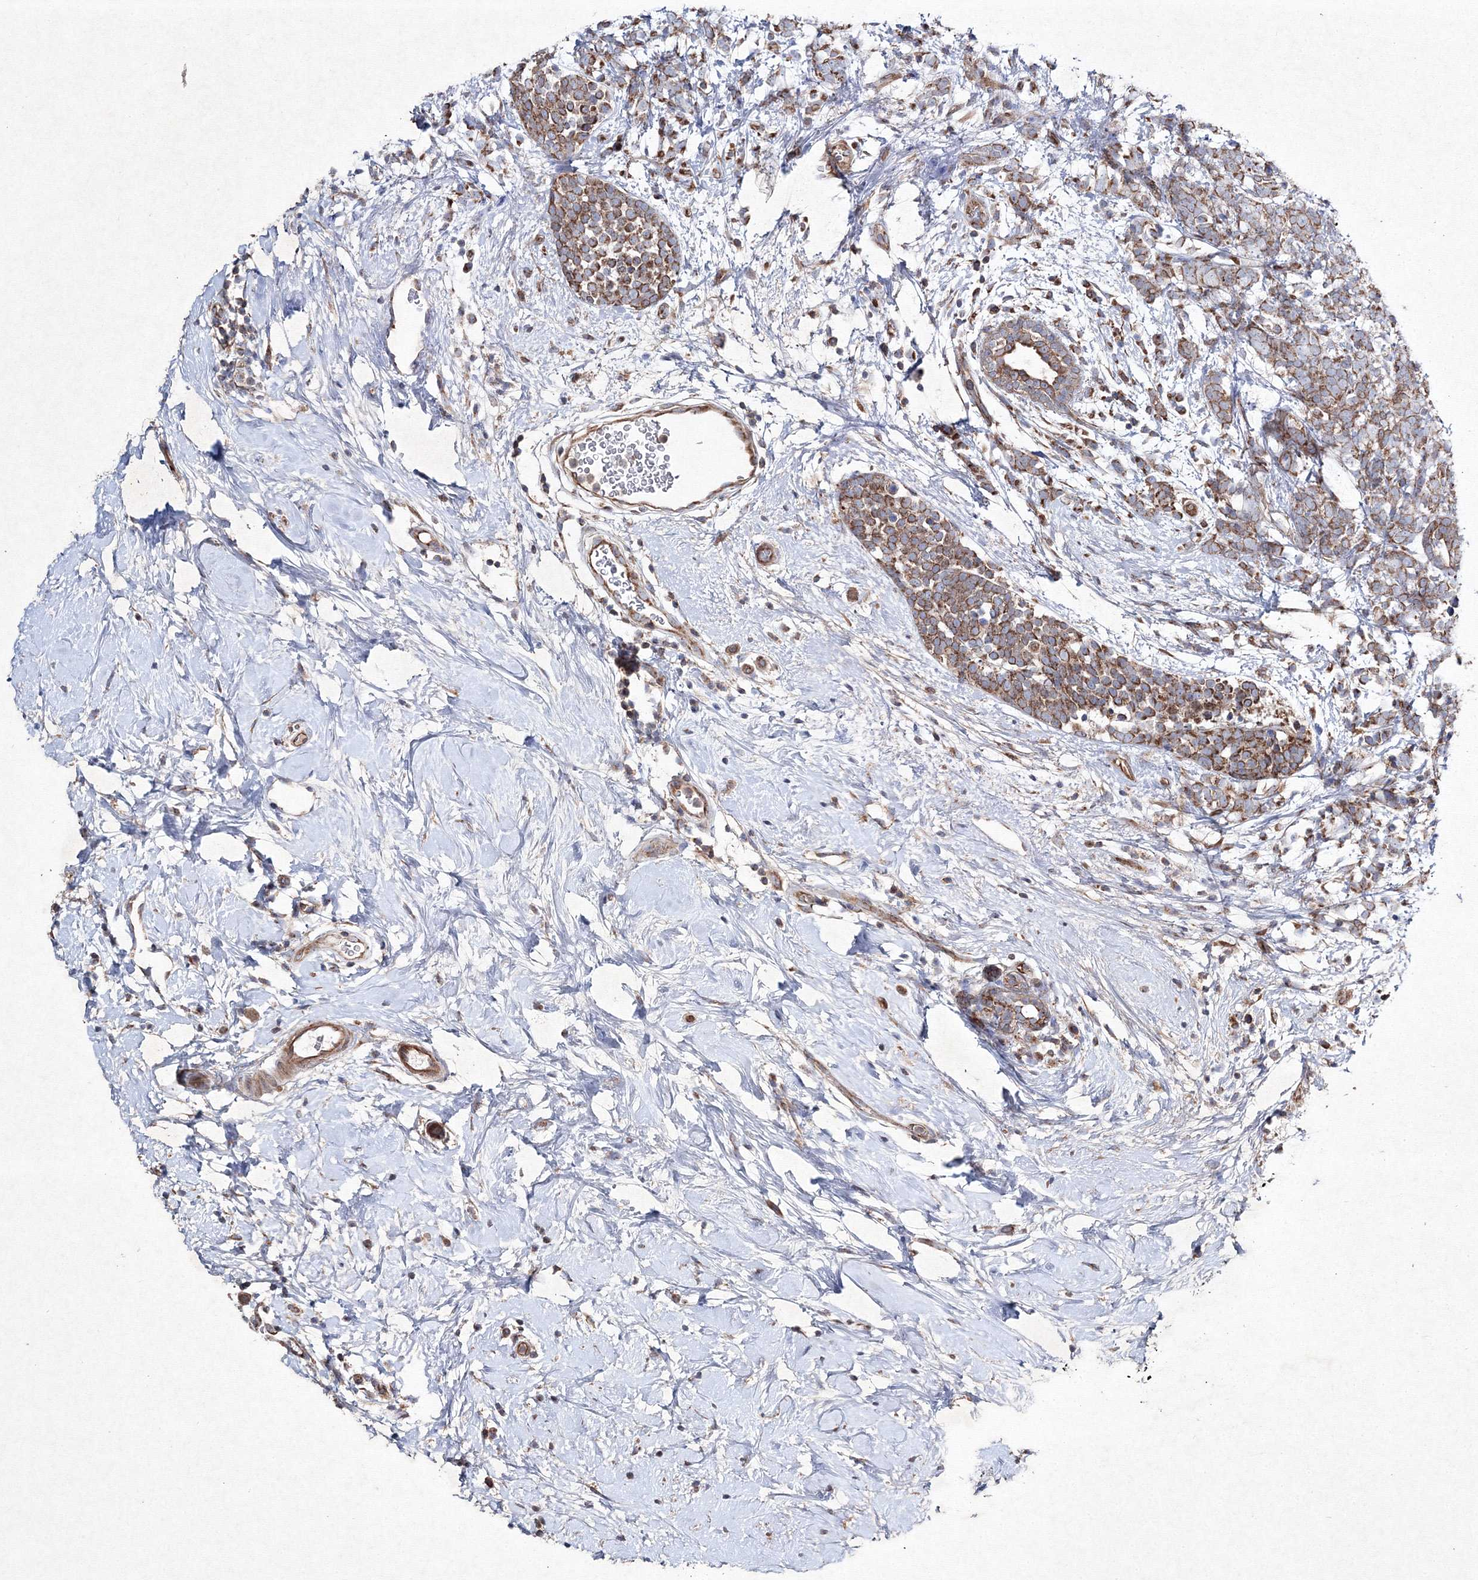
{"staining": {"intensity": "moderate", "quantity": ">75%", "location": "cytoplasmic/membranous"}, "tissue": "breast cancer", "cell_type": "Tumor cells", "image_type": "cancer", "snomed": [{"axis": "morphology", "description": "Lobular carcinoma"}, {"axis": "topography", "description": "Breast"}], "caption": "IHC of human lobular carcinoma (breast) shows medium levels of moderate cytoplasmic/membranous positivity in approximately >75% of tumor cells.", "gene": "GFM1", "patient": {"sex": "female", "age": 58}}